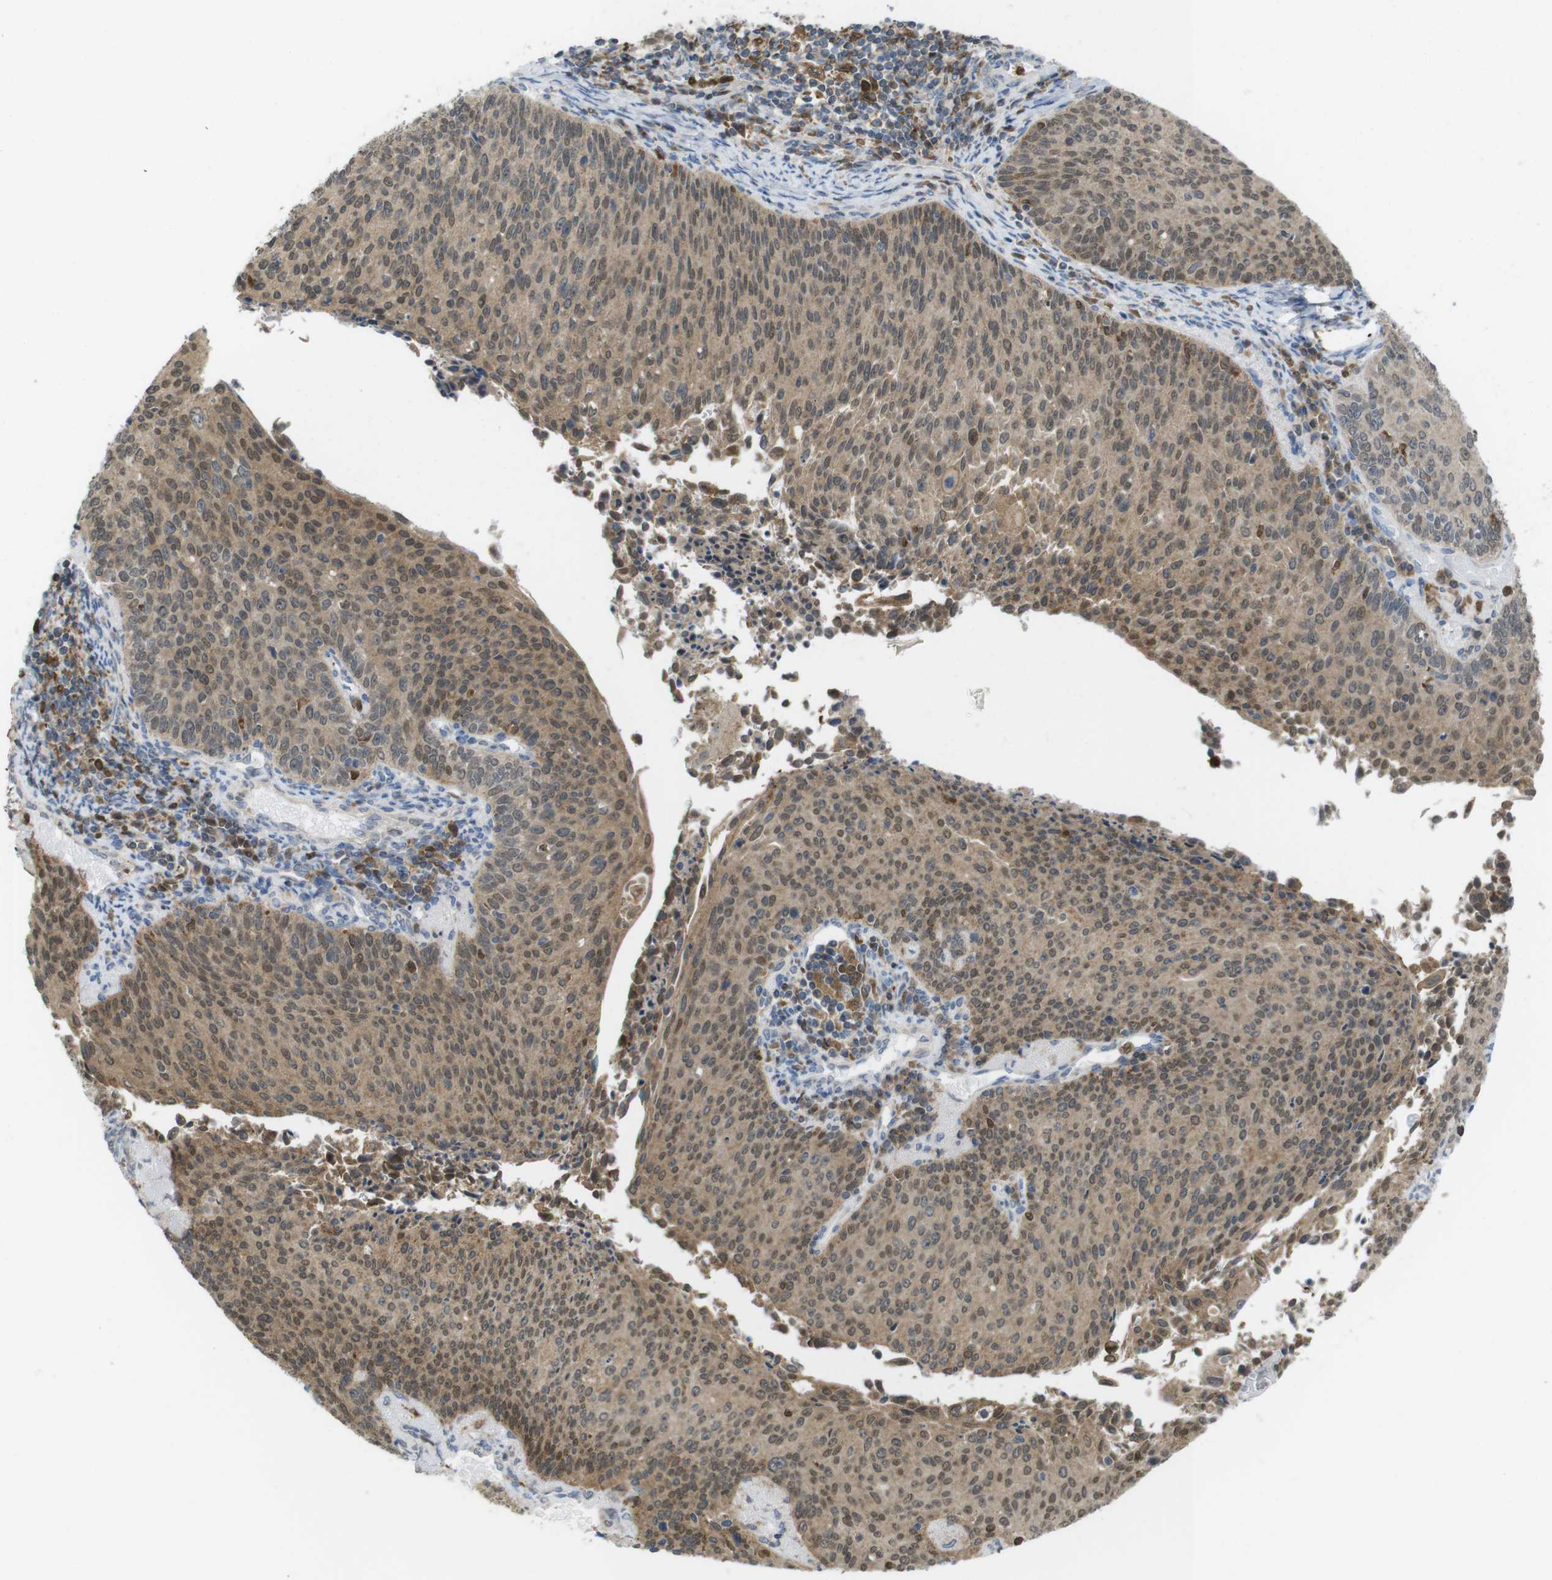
{"staining": {"intensity": "weak", "quantity": ">75%", "location": "cytoplasmic/membranous"}, "tissue": "cervical cancer", "cell_type": "Tumor cells", "image_type": "cancer", "snomed": [{"axis": "morphology", "description": "Squamous cell carcinoma, NOS"}, {"axis": "topography", "description": "Cervix"}], "caption": "Cervical squamous cell carcinoma tissue reveals weak cytoplasmic/membranous expression in approximately >75% of tumor cells, visualized by immunohistochemistry.", "gene": "PRKCD", "patient": {"sex": "female", "age": 55}}